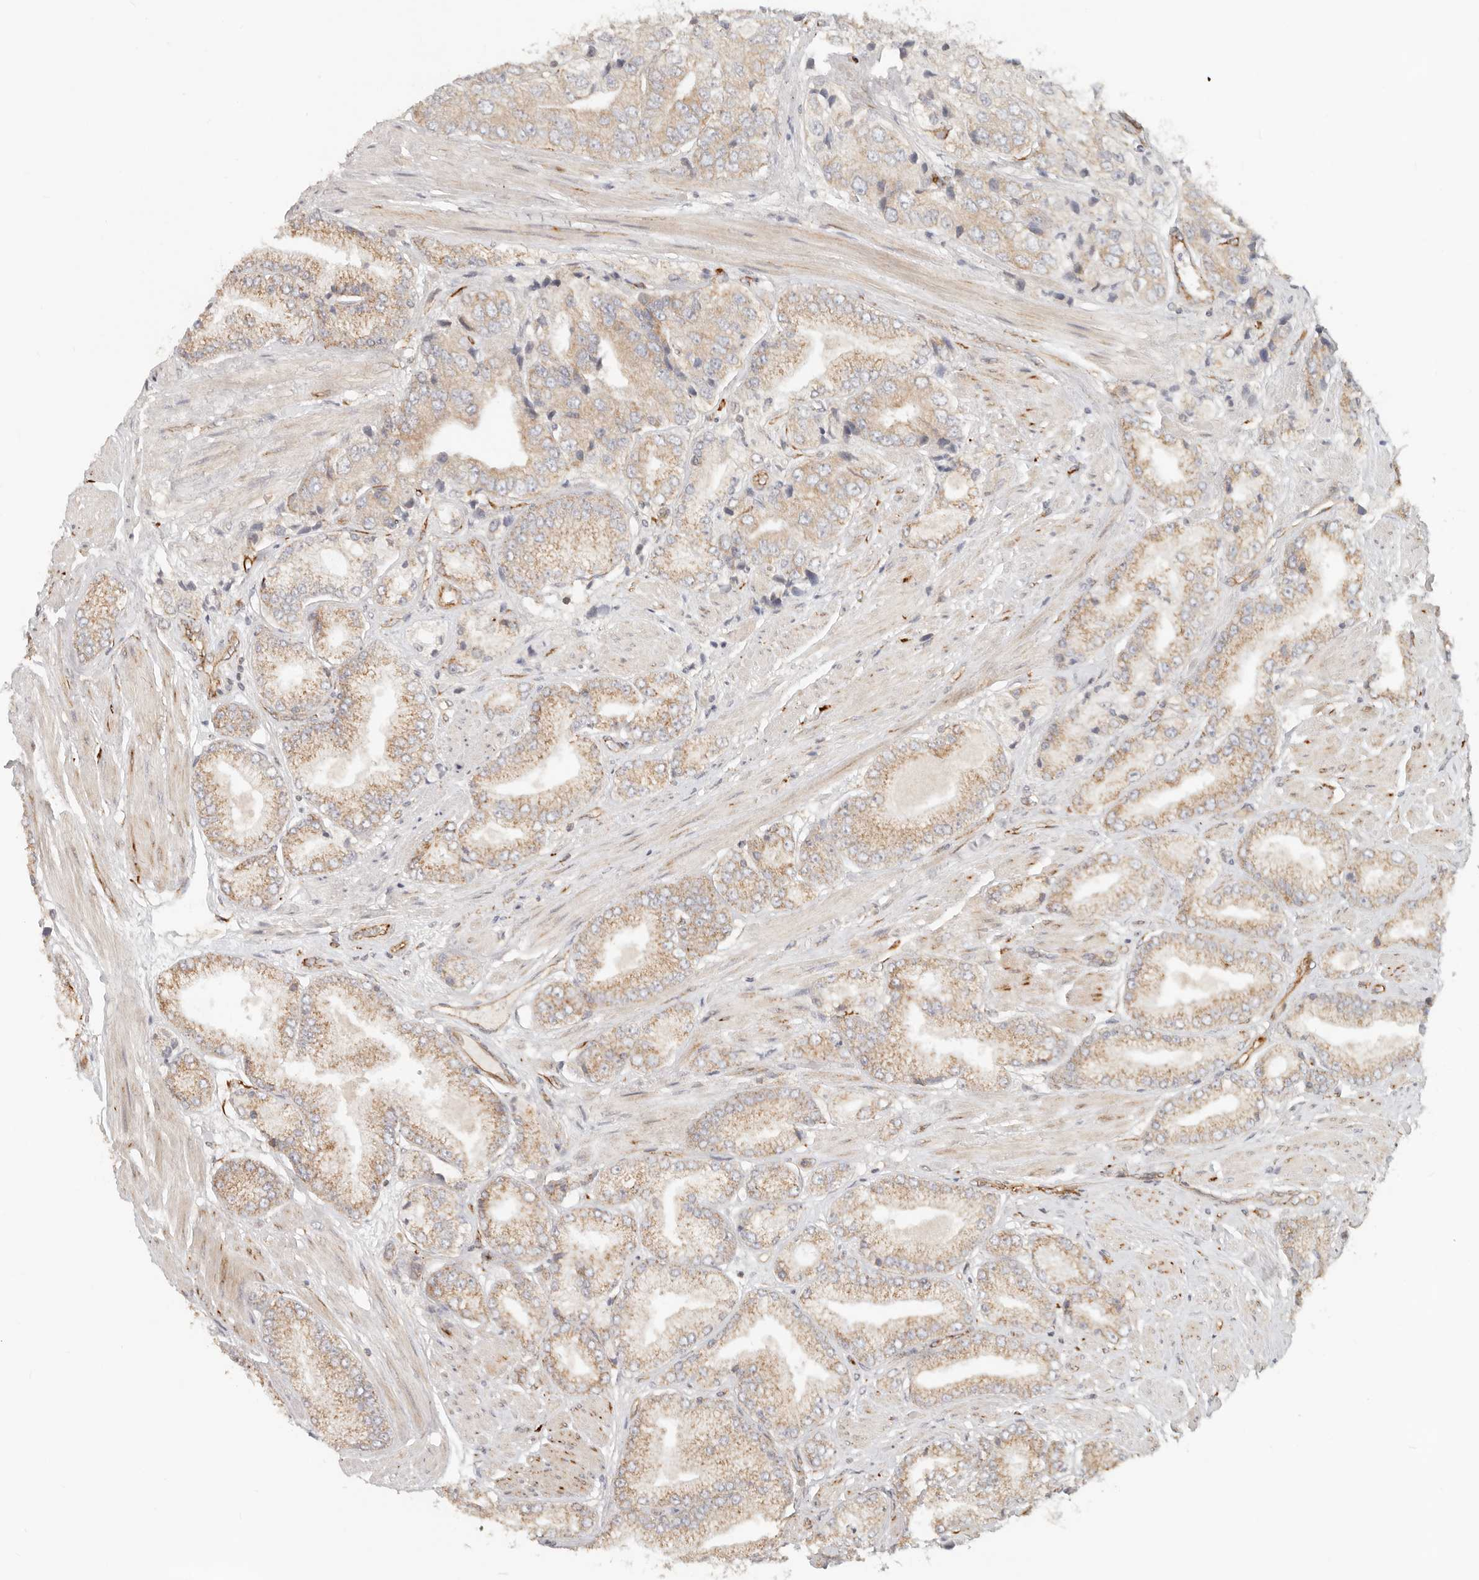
{"staining": {"intensity": "weak", "quantity": "25%-75%", "location": "cytoplasmic/membranous"}, "tissue": "prostate cancer", "cell_type": "Tumor cells", "image_type": "cancer", "snomed": [{"axis": "morphology", "description": "Adenocarcinoma, High grade"}, {"axis": "topography", "description": "Prostate"}], "caption": "Weak cytoplasmic/membranous staining for a protein is identified in approximately 25%-75% of tumor cells of prostate adenocarcinoma (high-grade) using IHC.", "gene": "SASS6", "patient": {"sex": "male", "age": 50}}